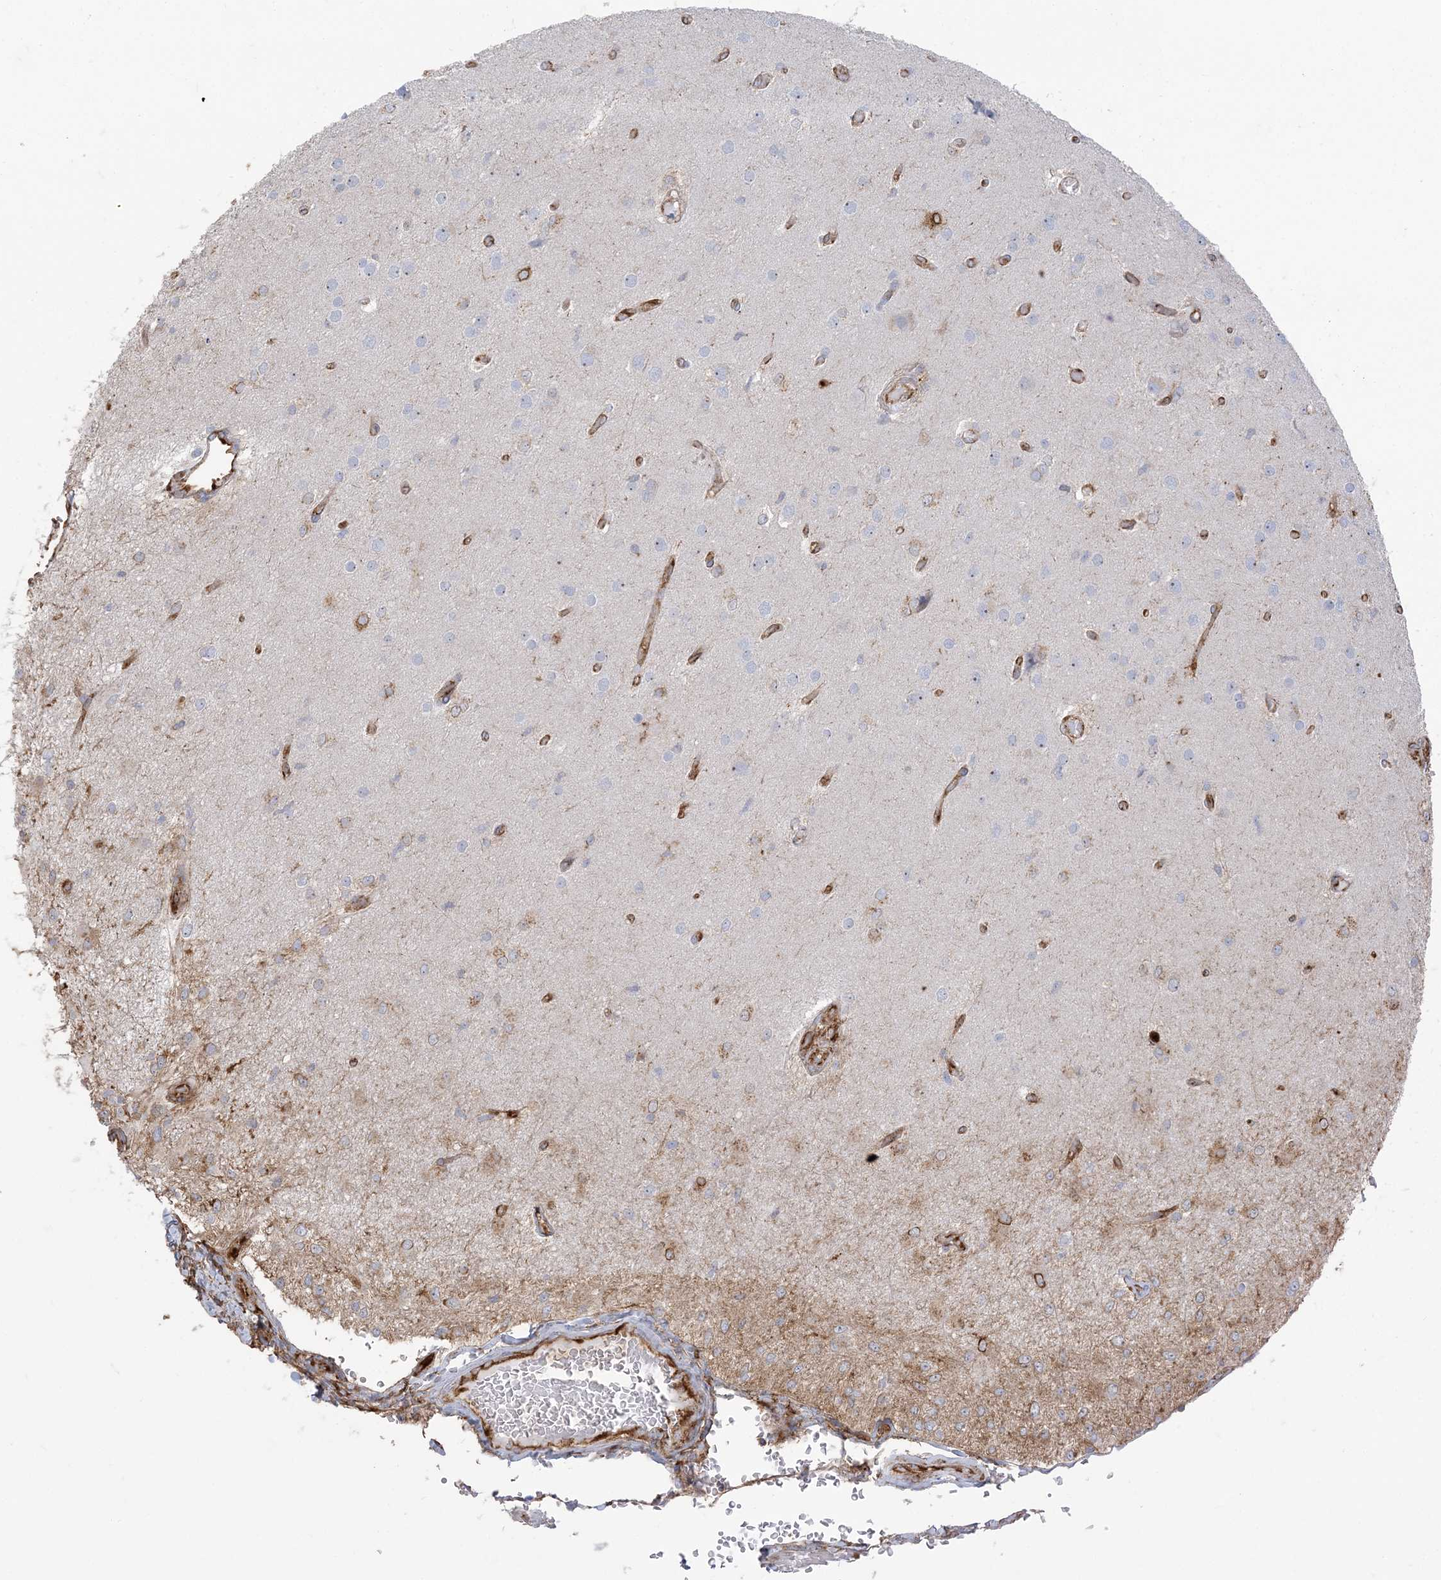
{"staining": {"intensity": "negative", "quantity": "none", "location": "none"}, "tissue": "glioma", "cell_type": "Tumor cells", "image_type": "cancer", "snomed": [{"axis": "morphology", "description": "Normal tissue, NOS"}, {"axis": "morphology", "description": "Glioma, malignant, High grade"}, {"axis": "topography", "description": "Cerebral cortex"}], "caption": "A micrograph of human glioma is negative for staining in tumor cells.", "gene": "DERL3", "patient": {"sex": "male", "age": 77}}